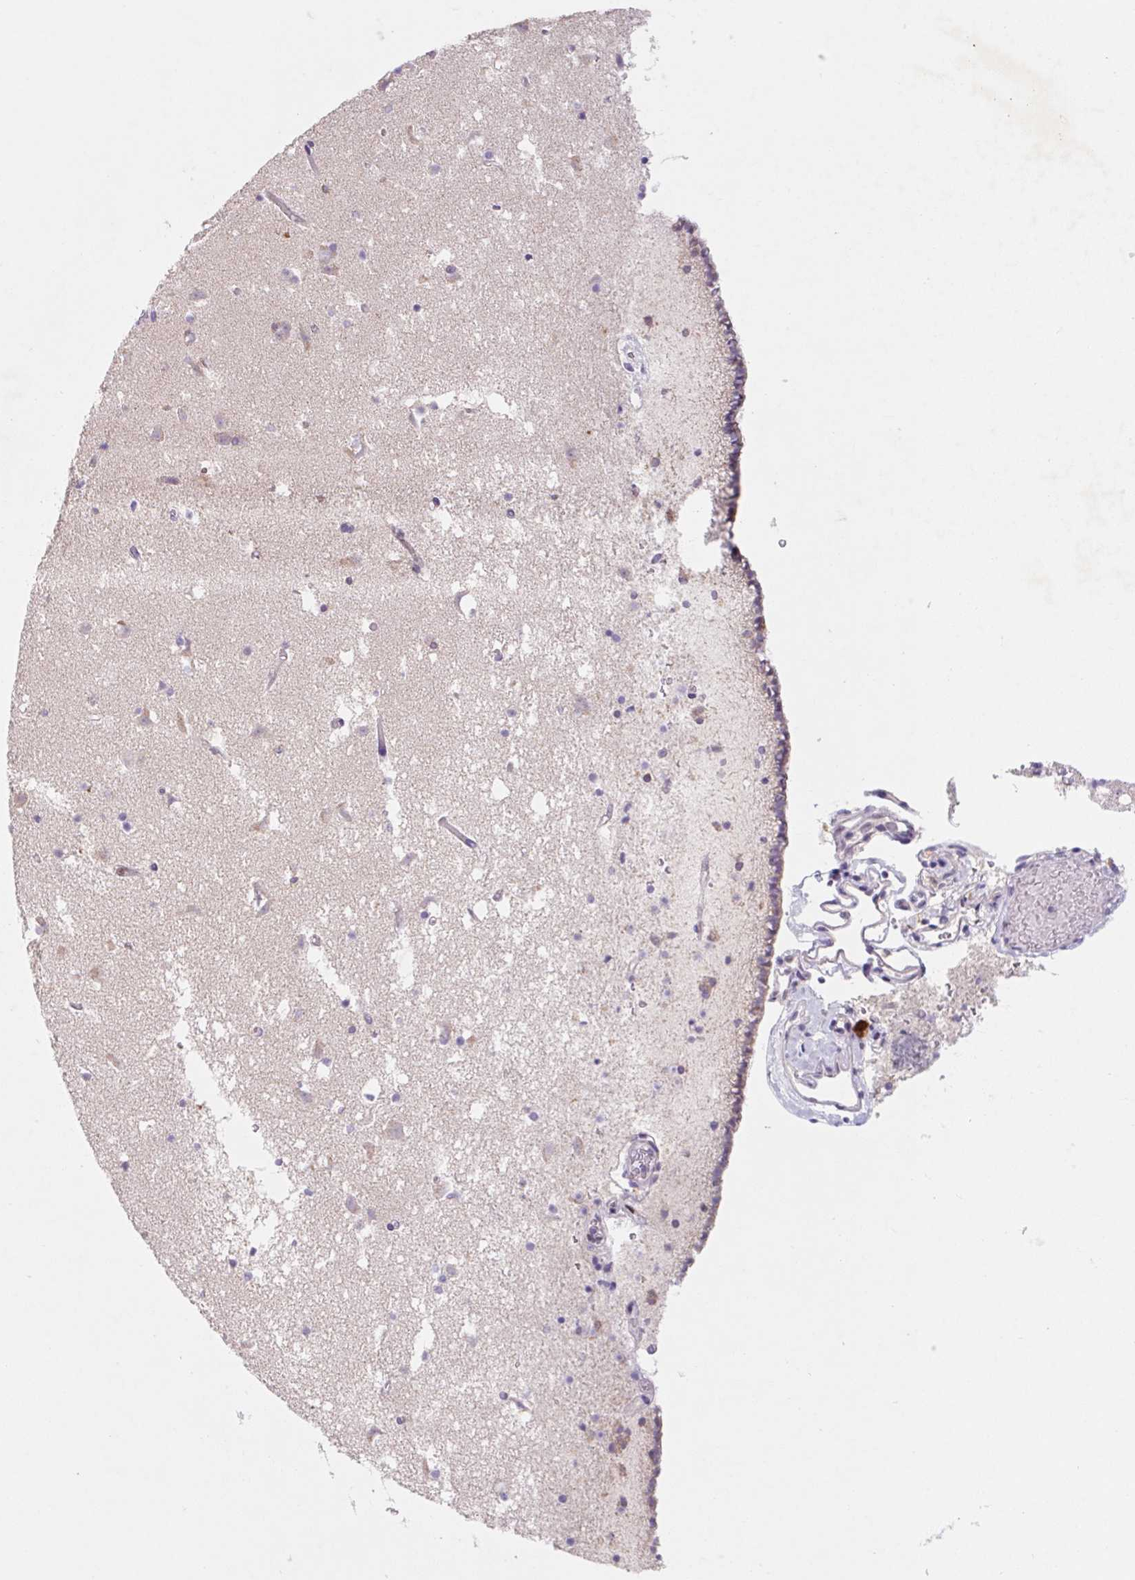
{"staining": {"intensity": "negative", "quantity": "none", "location": "none"}, "tissue": "caudate", "cell_type": "Glial cells", "image_type": "normal", "snomed": [{"axis": "morphology", "description": "Normal tissue, NOS"}, {"axis": "topography", "description": "Lateral ventricle wall"}], "caption": "This histopathology image is of normal caudate stained with immunohistochemistry to label a protein in brown with the nuclei are counter-stained blue. There is no positivity in glial cells.", "gene": "DPPA5", "patient": {"sex": "female", "age": 42}}